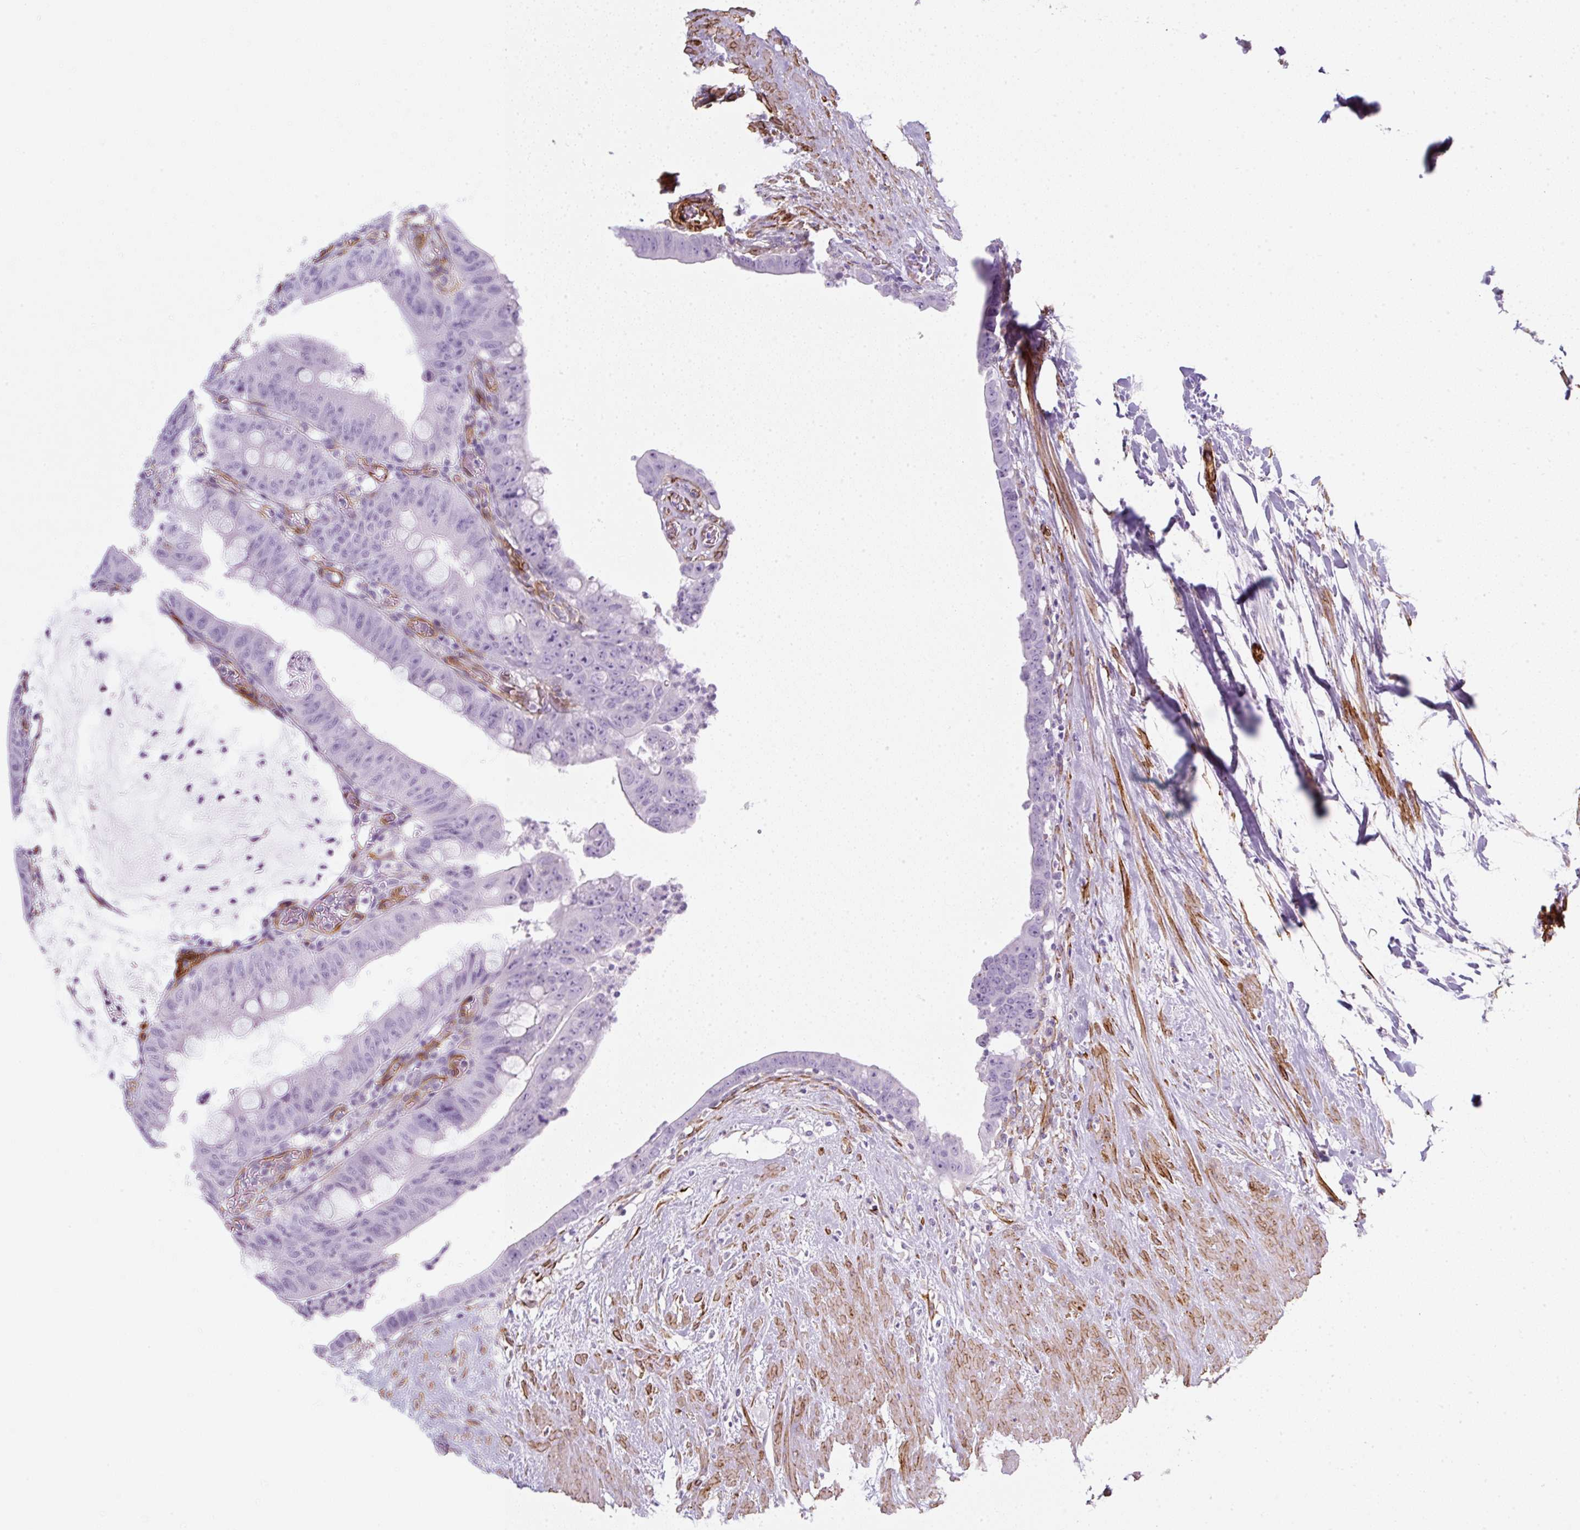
{"staining": {"intensity": "negative", "quantity": "none", "location": "none"}, "tissue": "colorectal cancer", "cell_type": "Tumor cells", "image_type": "cancer", "snomed": [{"axis": "morphology", "description": "Adenocarcinoma, NOS"}, {"axis": "topography", "description": "Rectum"}], "caption": "Tumor cells show no significant positivity in colorectal adenocarcinoma. (DAB immunohistochemistry with hematoxylin counter stain).", "gene": "CAVIN3", "patient": {"sex": "male", "age": 78}}